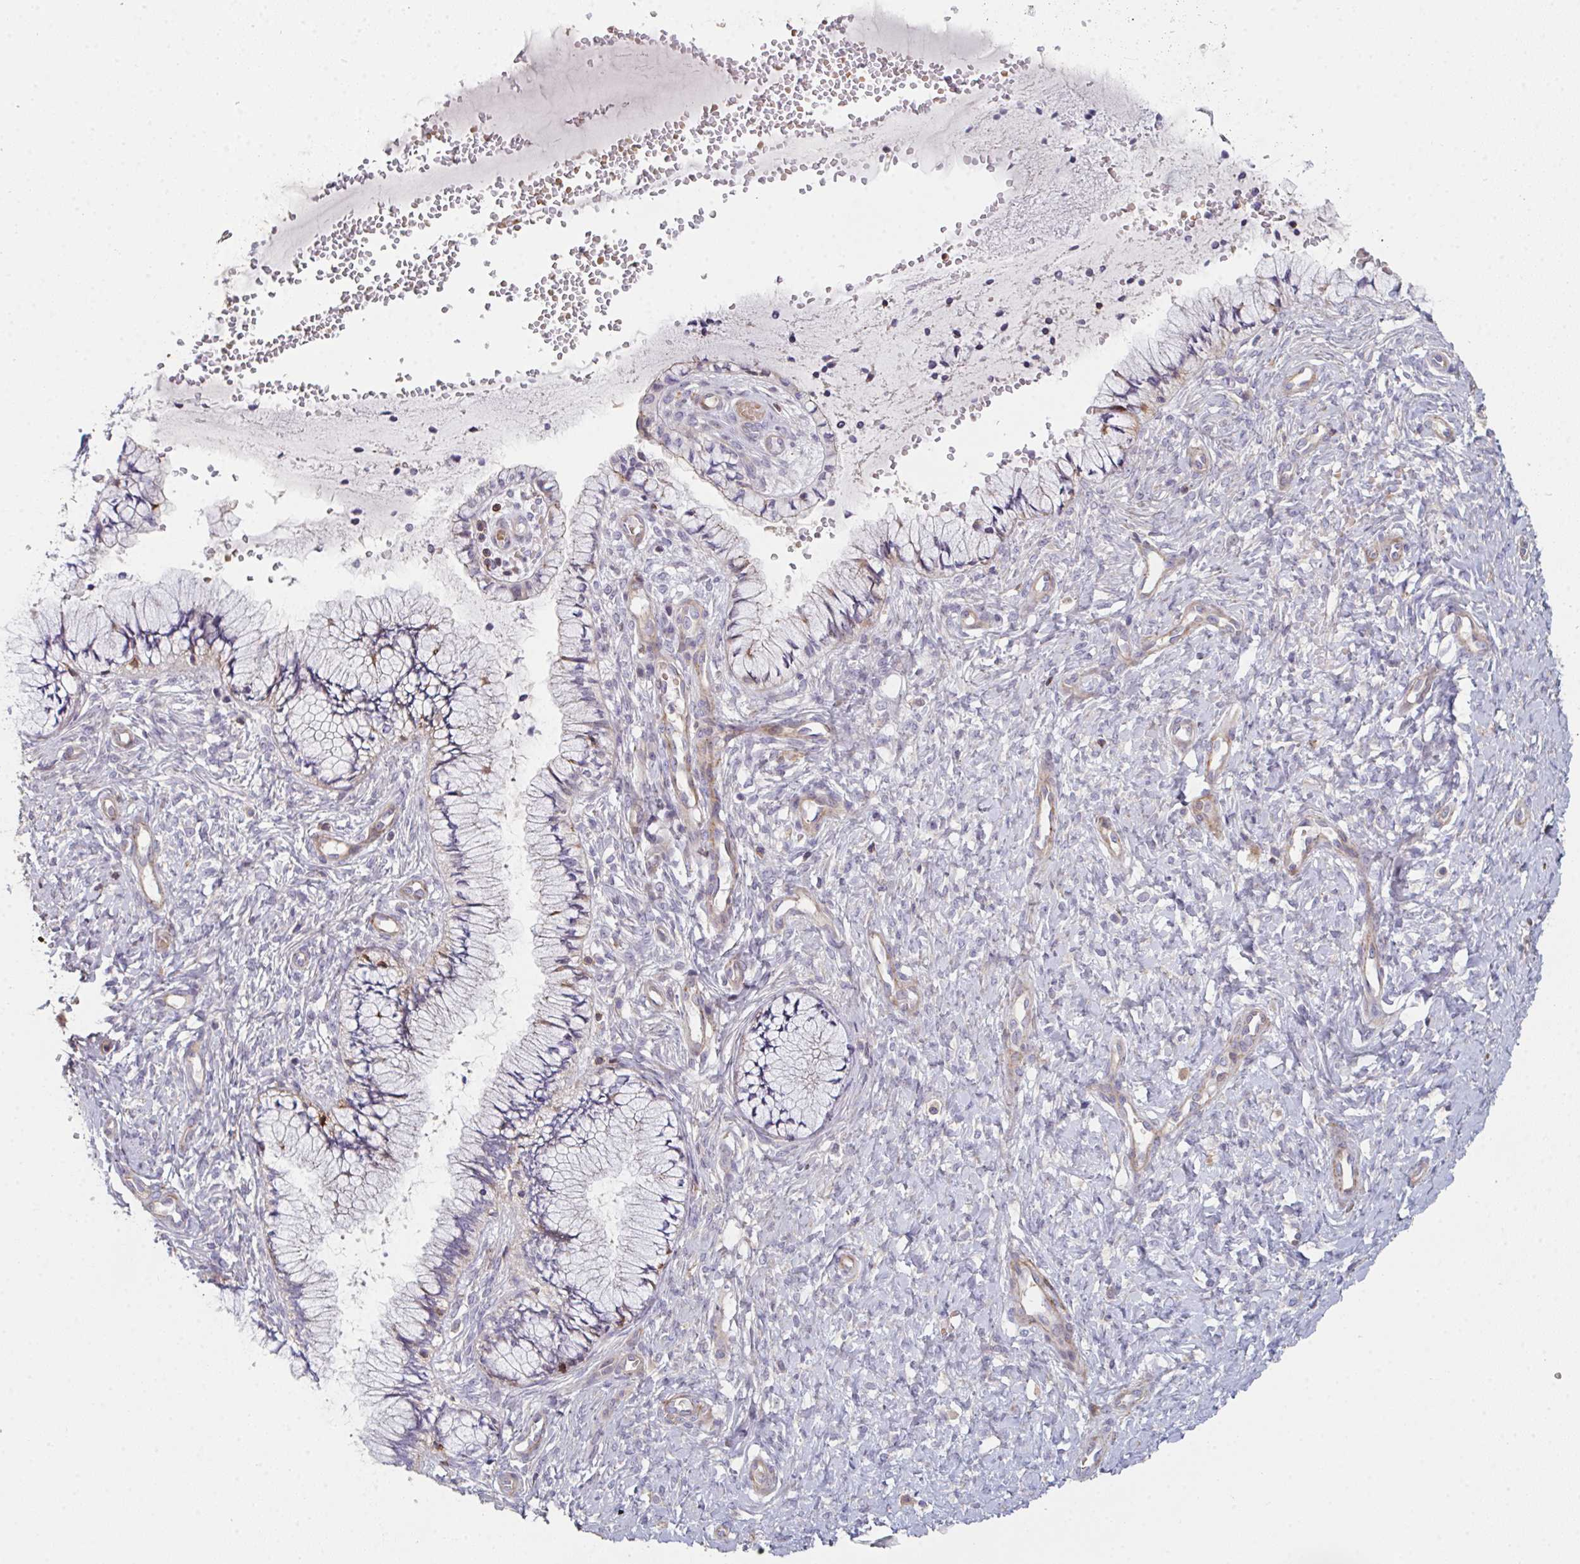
{"staining": {"intensity": "weak", "quantity": "<25%", "location": "cytoplasmic/membranous"}, "tissue": "cervix", "cell_type": "Glandular cells", "image_type": "normal", "snomed": [{"axis": "morphology", "description": "Normal tissue, NOS"}, {"axis": "topography", "description": "Cervix"}], "caption": "Protein analysis of normal cervix exhibits no significant staining in glandular cells. The staining was performed using DAB (3,3'-diaminobenzidine) to visualize the protein expression in brown, while the nuclei were stained in blue with hematoxylin (Magnification: 20x).", "gene": "FZD2", "patient": {"sex": "female", "age": 37}}